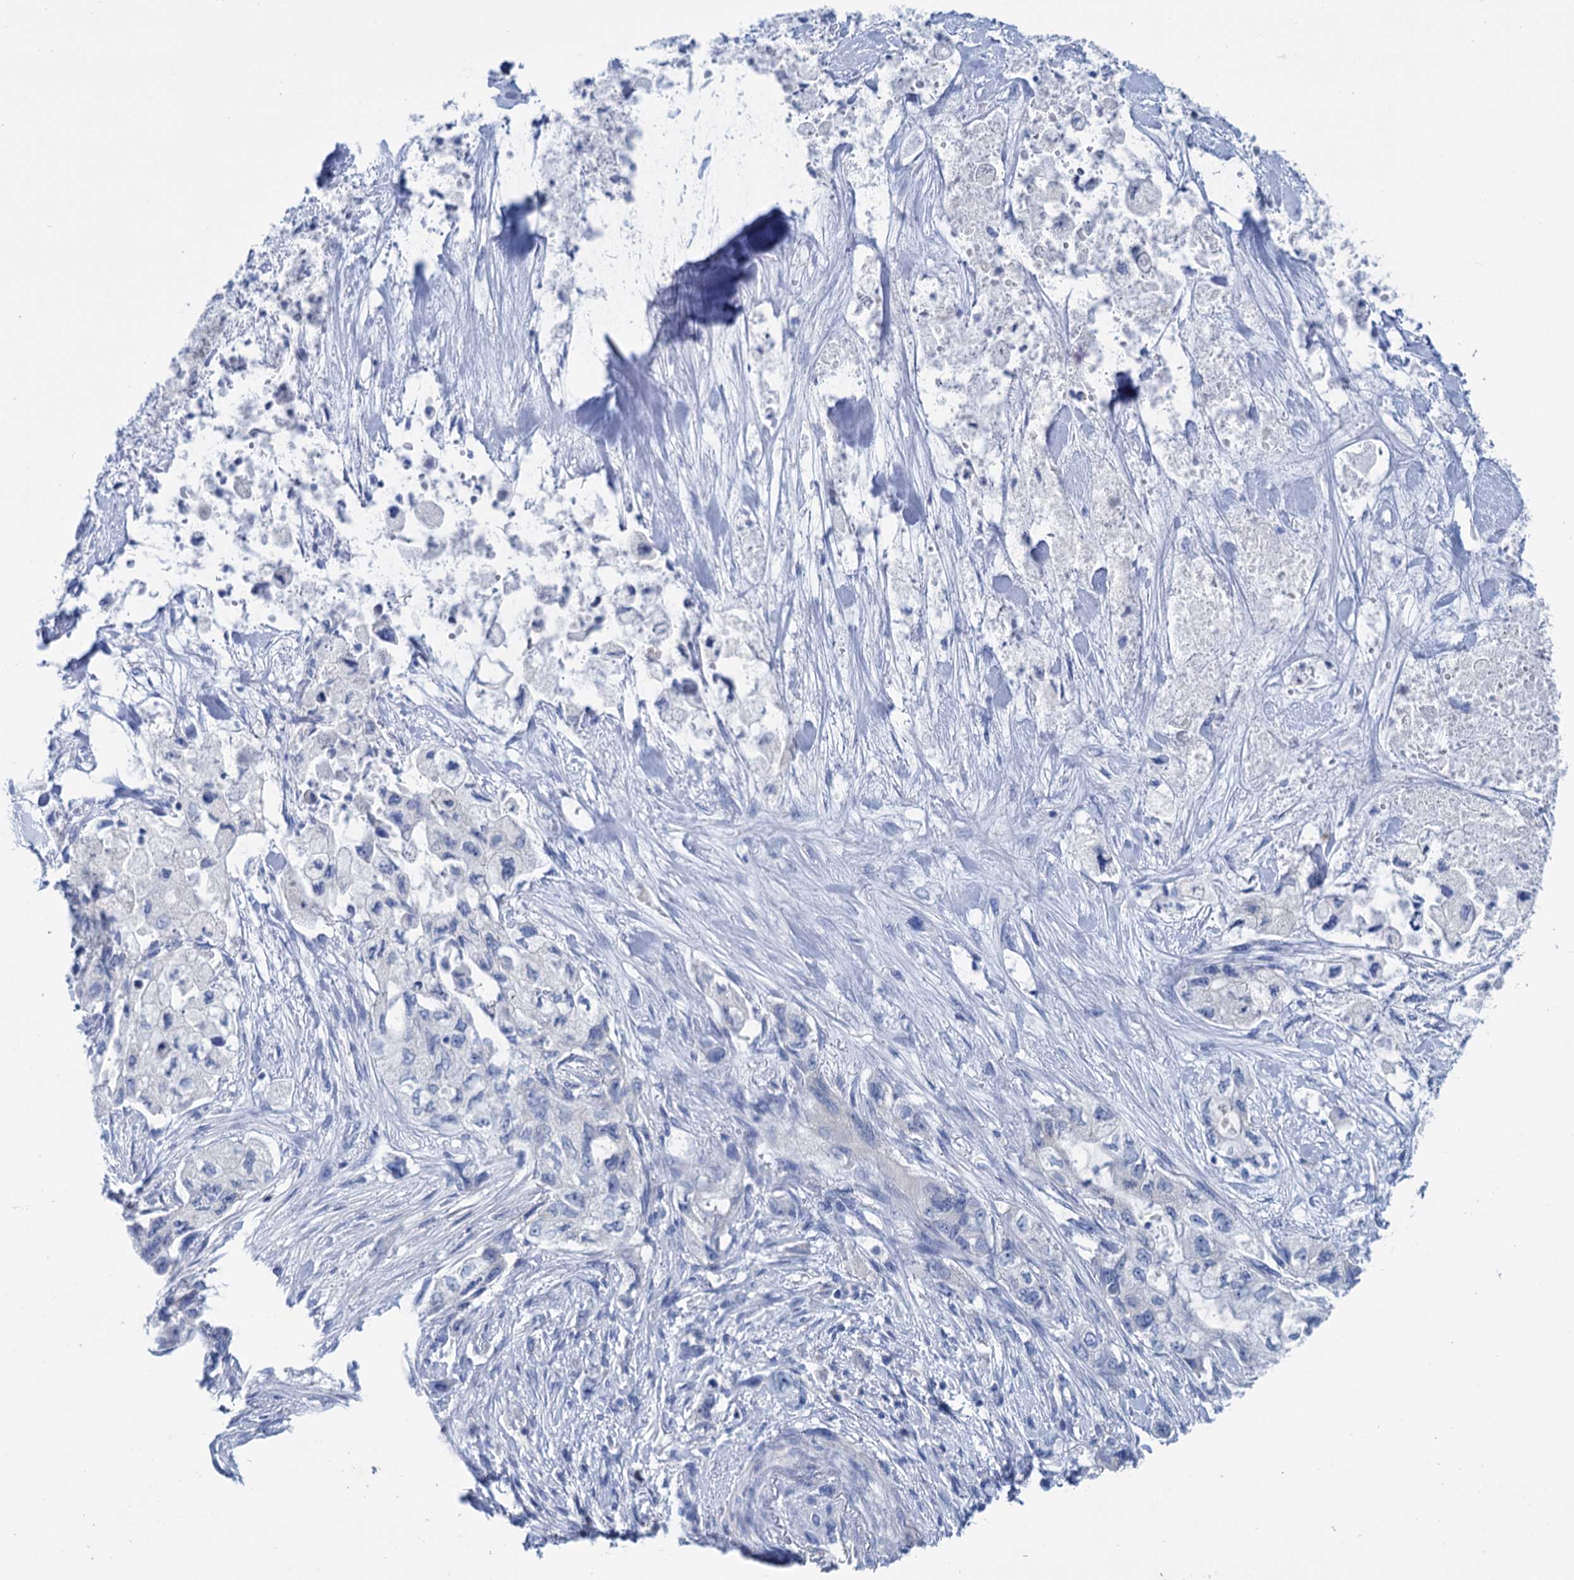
{"staining": {"intensity": "negative", "quantity": "none", "location": "none"}, "tissue": "pancreatic cancer", "cell_type": "Tumor cells", "image_type": "cancer", "snomed": [{"axis": "morphology", "description": "Adenocarcinoma, NOS"}, {"axis": "topography", "description": "Pancreas"}], "caption": "Pancreatic cancer was stained to show a protein in brown. There is no significant positivity in tumor cells.", "gene": "MYOZ3", "patient": {"sex": "female", "age": 73}}